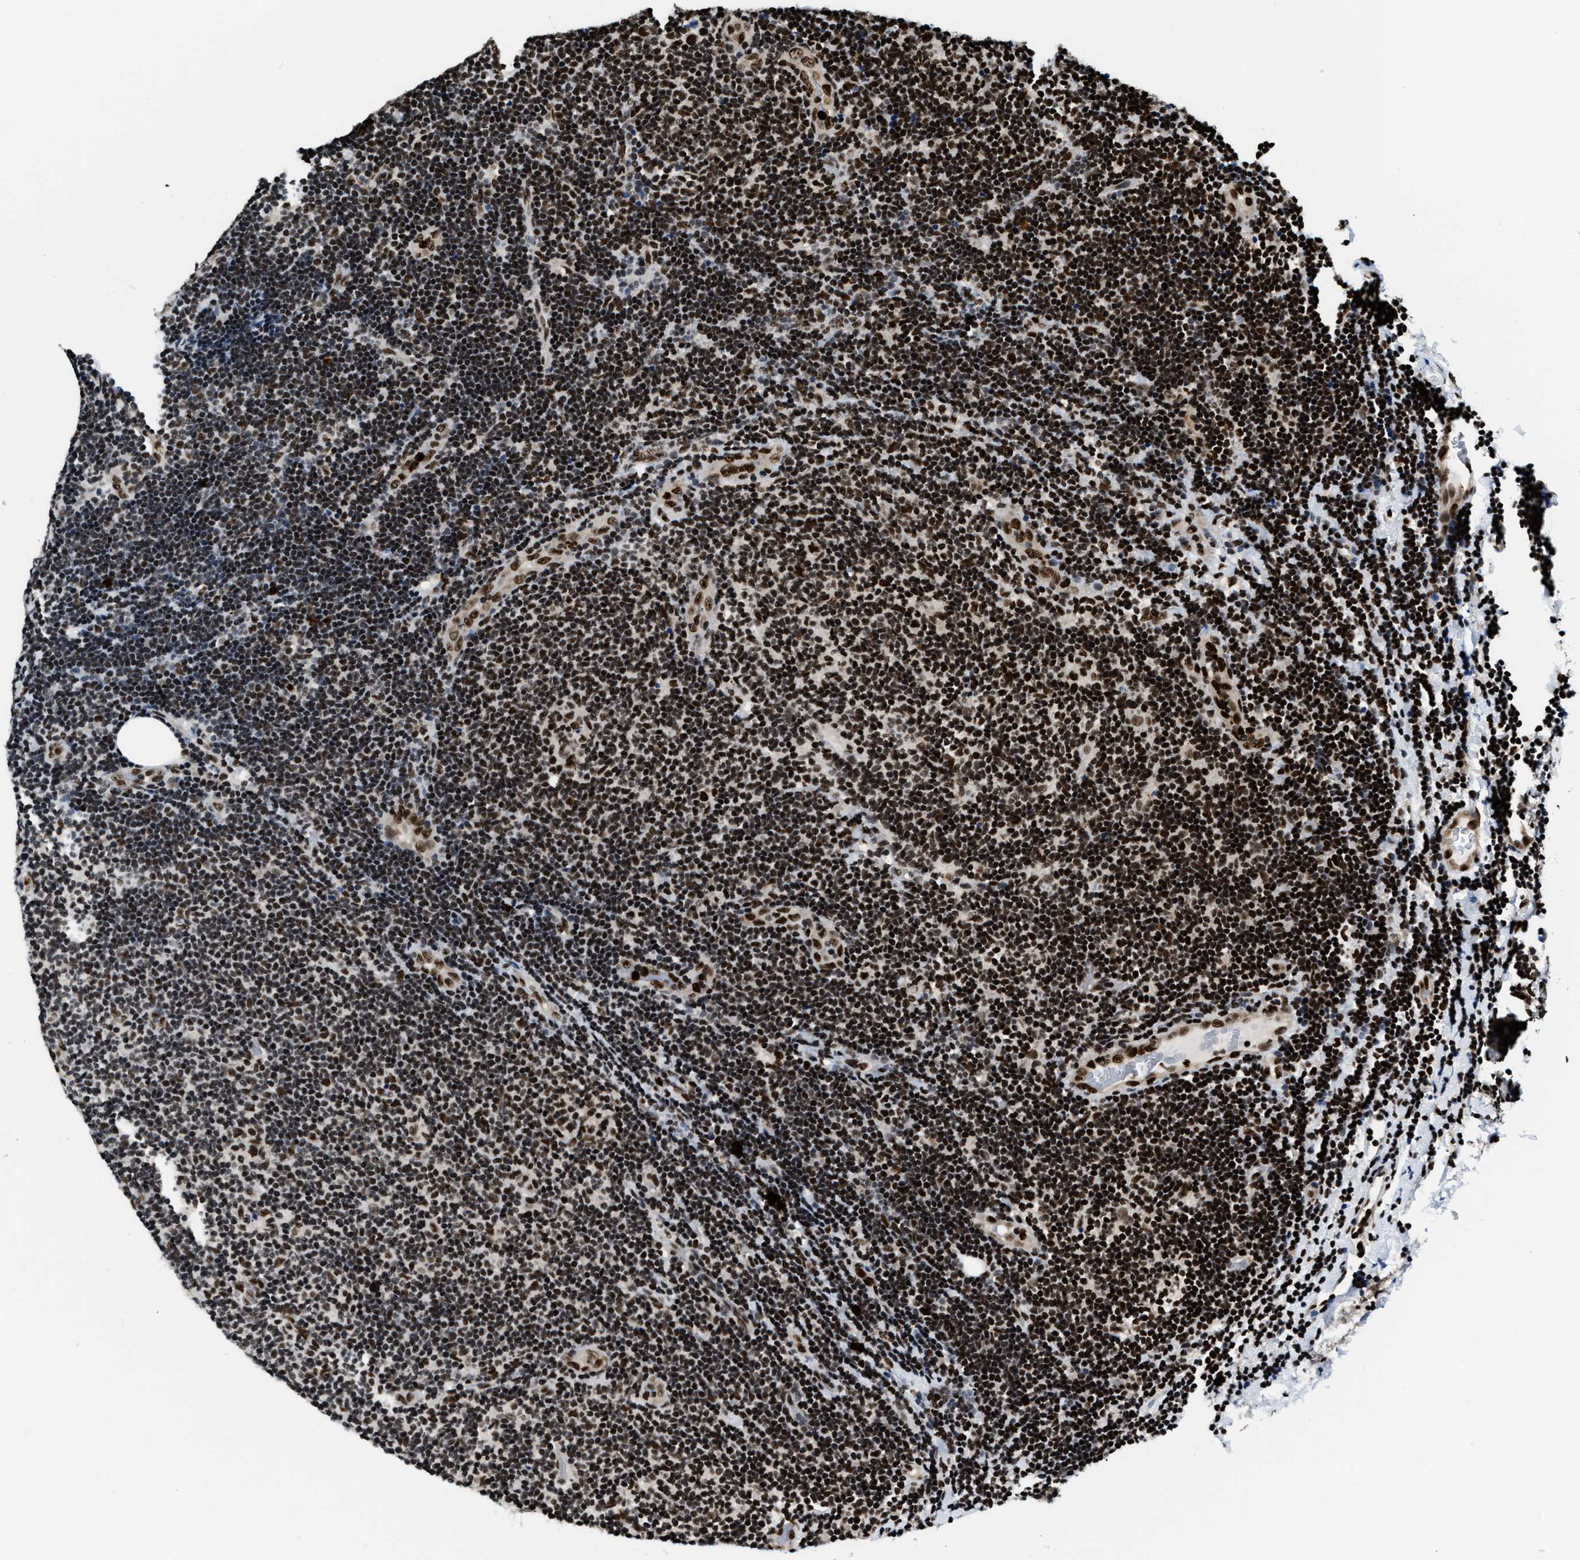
{"staining": {"intensity": "strong", "quantity": "25%-75%", "location": "nuclear"}, "tissue": "lymphoma", "cell_type": "Tumor cells", "image_type": "cancer", "snomed": [{"axis": "morphology", "description": "Malignant lymphoma, non-Hodgkin's type, Low grade"}, {"axis": "topography", "description": "Lymph node"}], "caption": "High-magnification brightfield microscopy of malignant lymphoma, non-Hodgkin's type (low-grade) stained with DAB (brown) and counterstained with hematoxylin (blue). tumor cells exhibit strong nuclear positivity is seen in approximately25%-75% of cells.", "gene": "CCNDBP1", "patient": {"sex": "male", "age": 83}}